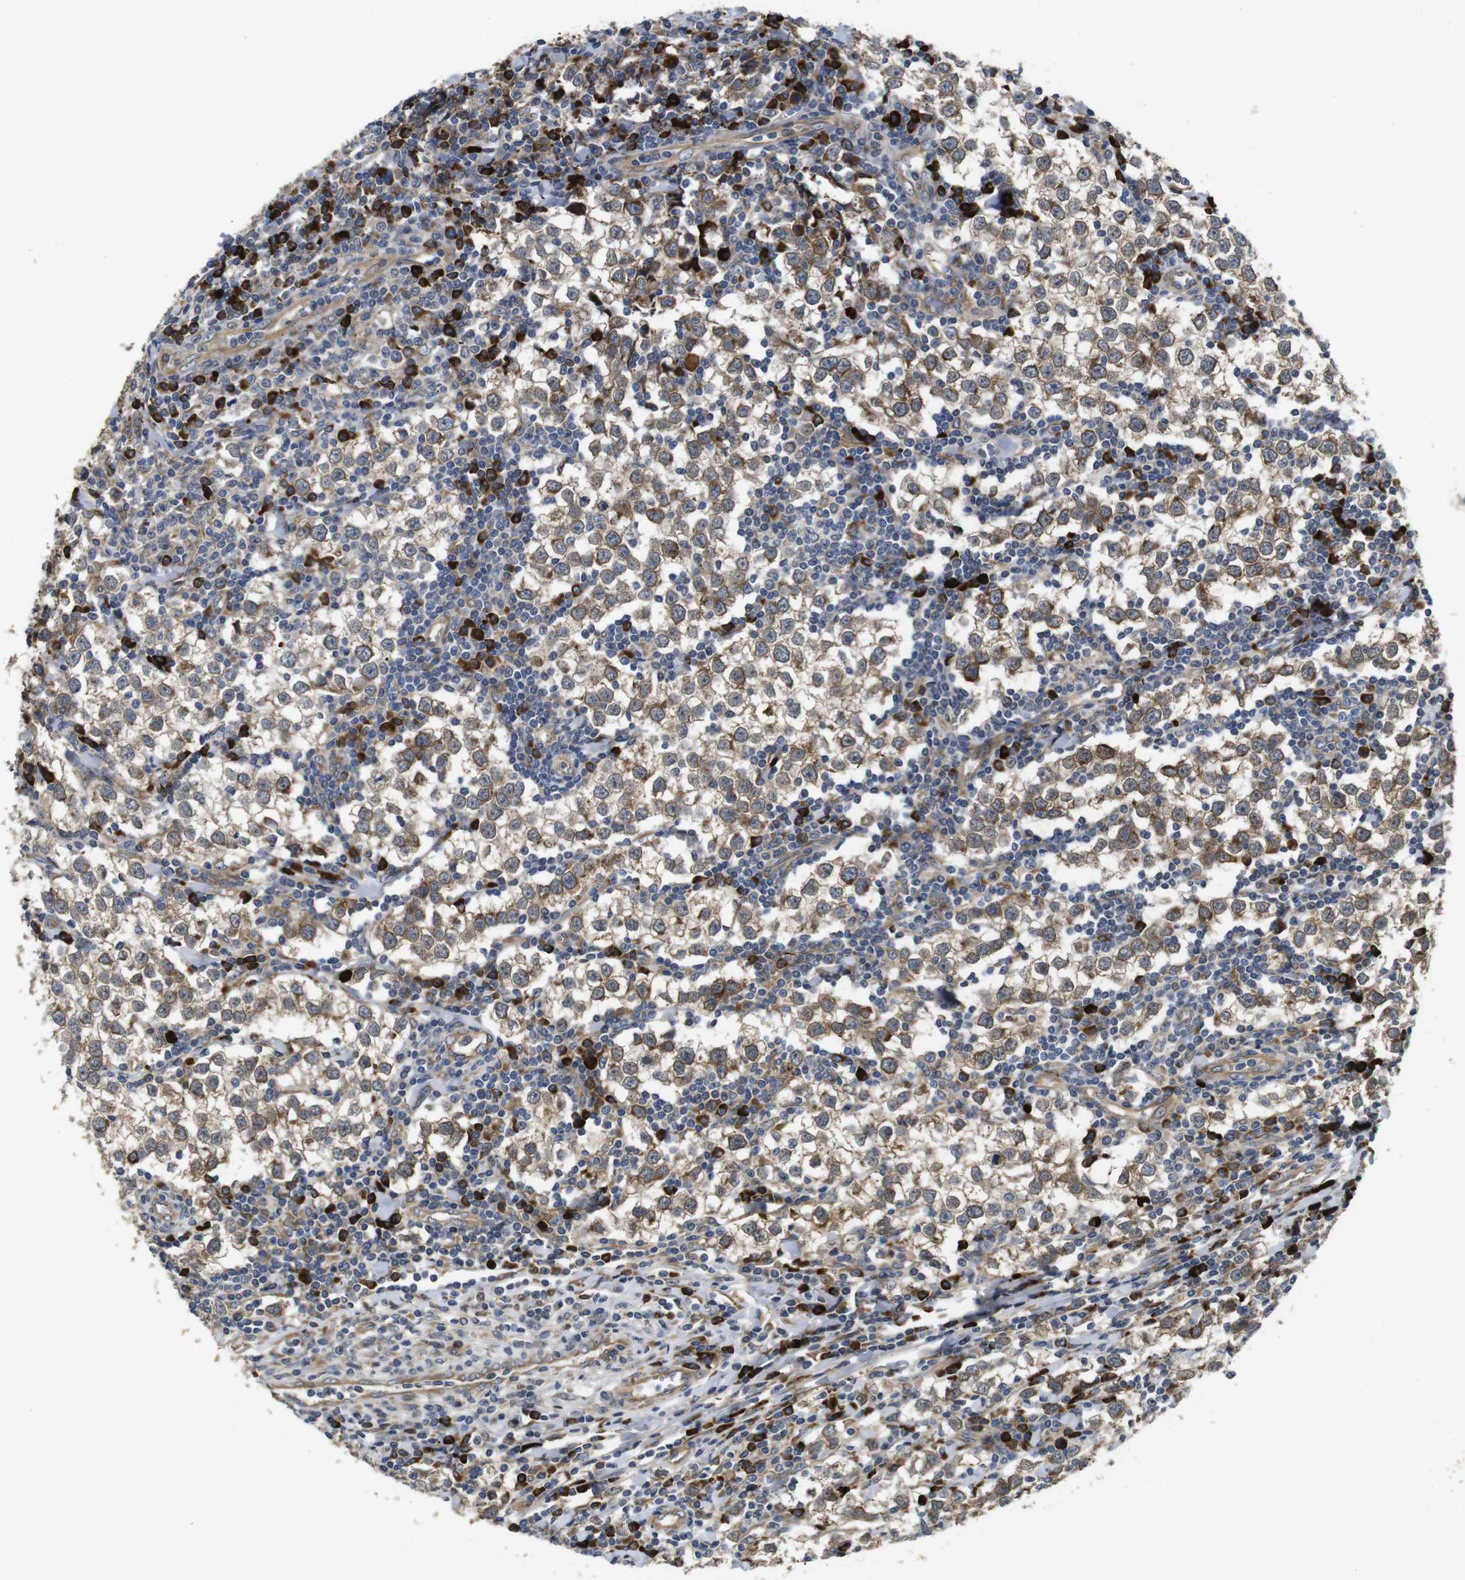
{"staining": {"intensity": "moderate", "quantity": ">75%", "location": "cytoplasmic/membranous"}, "tissue": "testis cancer", "cell_type": "Tumor cells", "image_type": "cancer", "snomed": [{"axis": "morphology", "description": "Seminoma, NOS"}, {"axis": "morphology", "description": "Carcinoma, Embryonal, NOS"}, {"axis": "topography", "description": "Testis"}], "caption": "Brown immunohistochemical staining in human testis cancer (seminoma) demonstrates moderate cytoplasmic/membranous expression in approximately >75% of tumor cells.", "gene": "UBE2G2", "patient": {"sex": "male", "age": 36}}